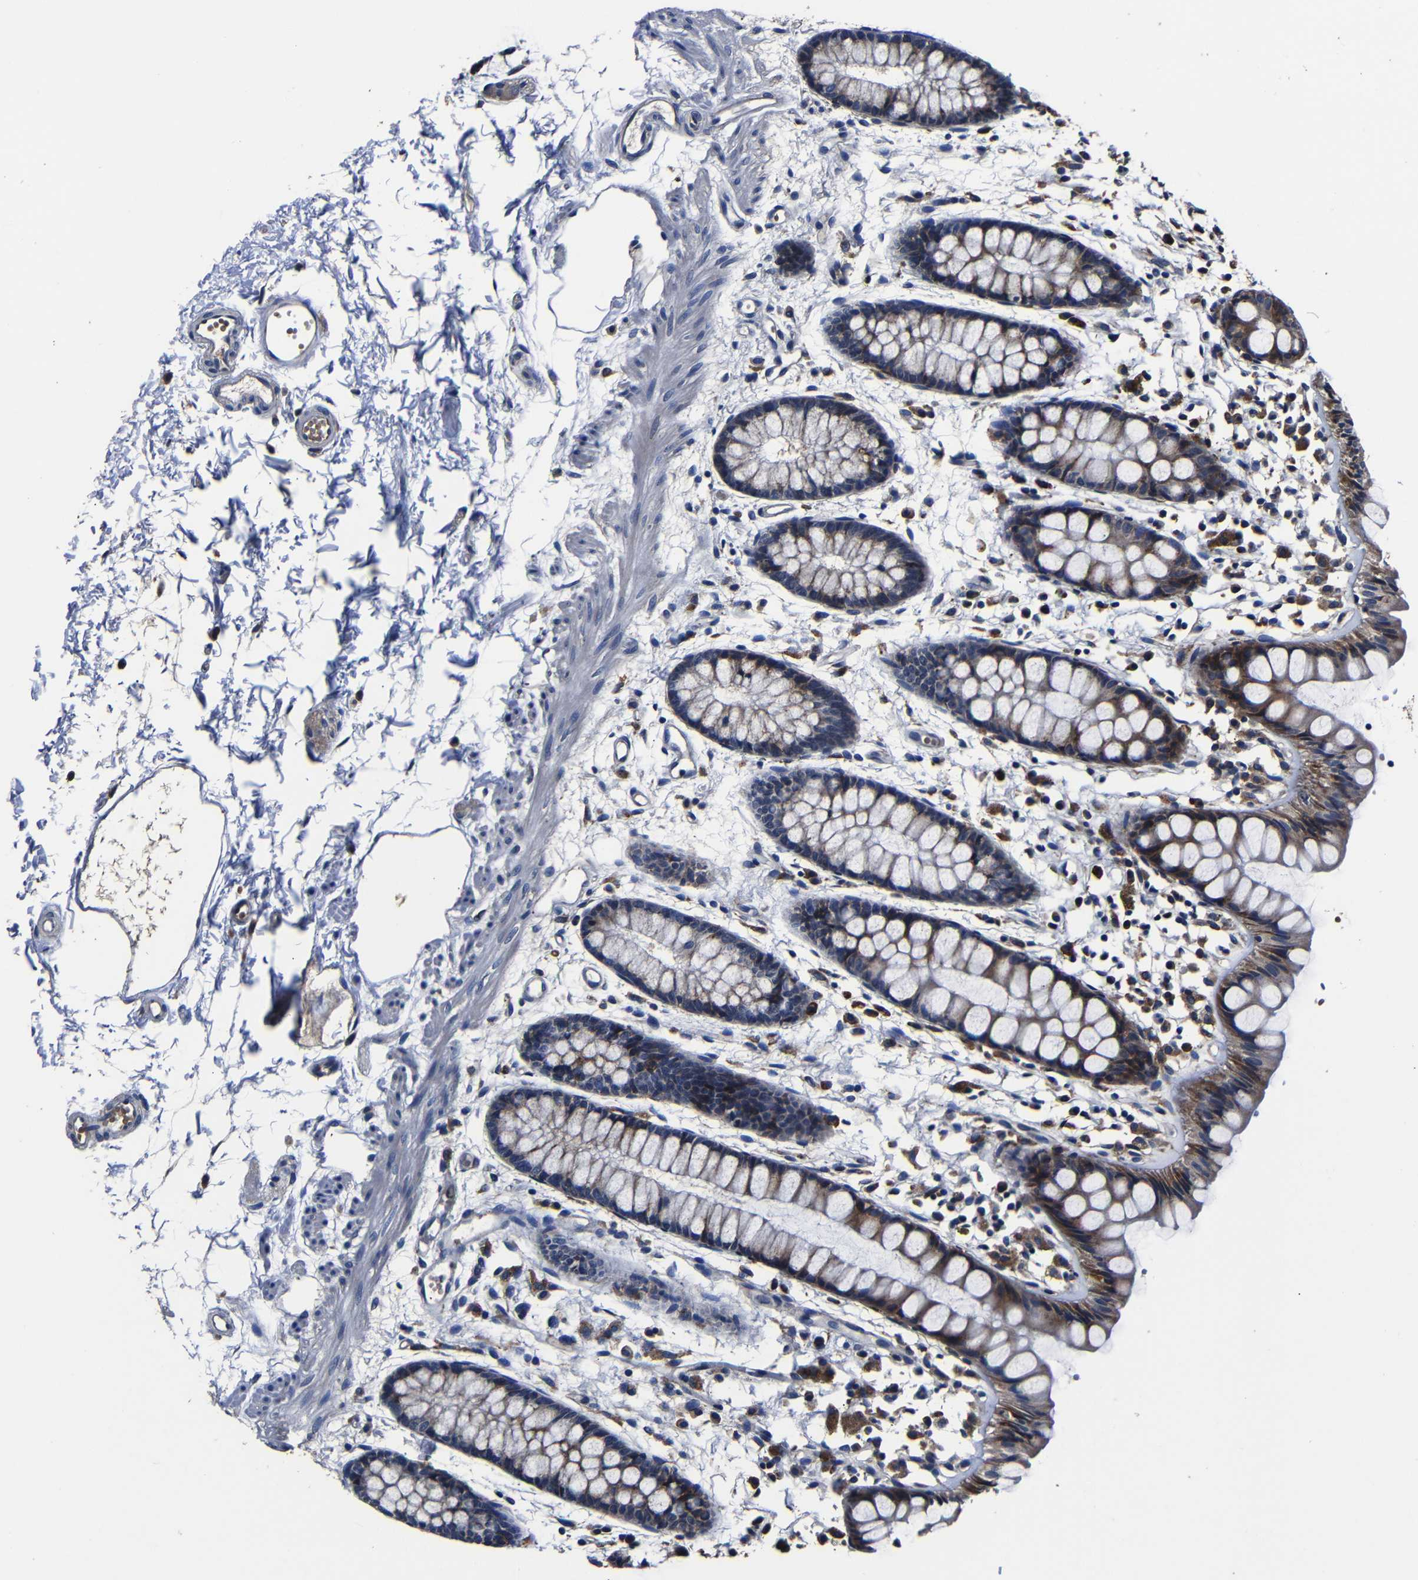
{"staining": {"intensity": "strong", "quantity": ">75%", "location": "cytoplasmic/membranous"}, "tissue": "rectum", "cell_type": "Glandular cells", "image_type": "normal", "snomed": [{"axis": "morphology", "description": "Normal tissue, NOS"}, {"axis": "topography", "description": "Rectum"}], "caption": "Protein analysis of unremarkable rectum demonstrates strong cytoplasmic/membranous positivity in approximately >75% of glandular cells.", "gene": "SCN9A", "patient": {"sex": "female", "age": 66}}